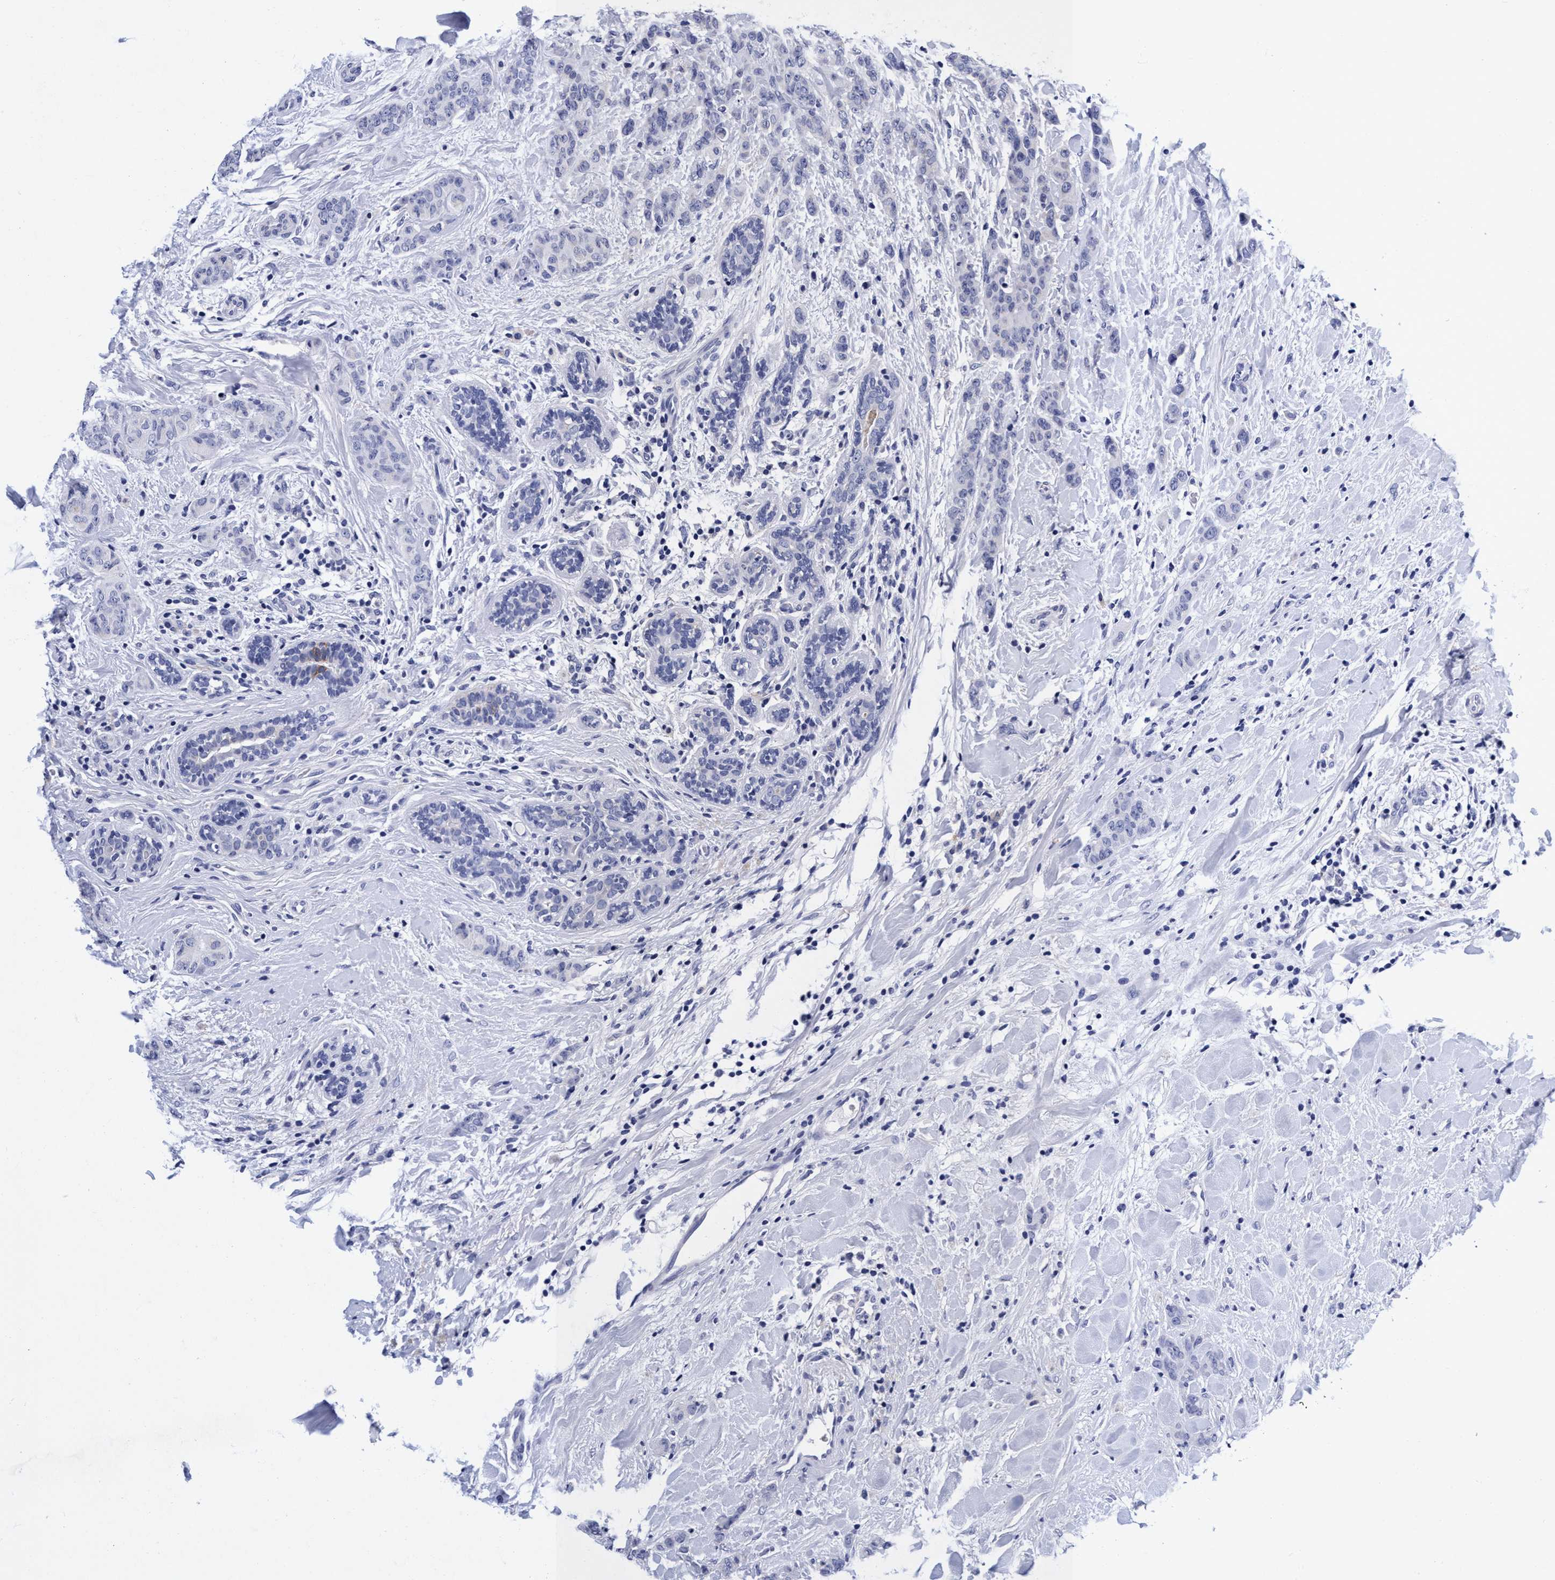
{"staining": {"intensity": "negative", "quantity": "none", "location": "none"}, "tissue": "breast cancer", "cell_type": "Tumor cells", "image_type": "cancer", "snomed": [{"axis": "morphology", "description": "Normal tissue, NOS"}, {"axis": "morphology", "description": "Duct carcinoma"}, {"axis": "topography", "description": "Breast"}], "caption": "High power microscopy micrograph of an immunohistochemistry image of invasive ductal carcinoma (breast), revealing no significant staining in tumor cells.", "gene": "PLPPR1", "patient": {"sex": "female", "age": 40}}